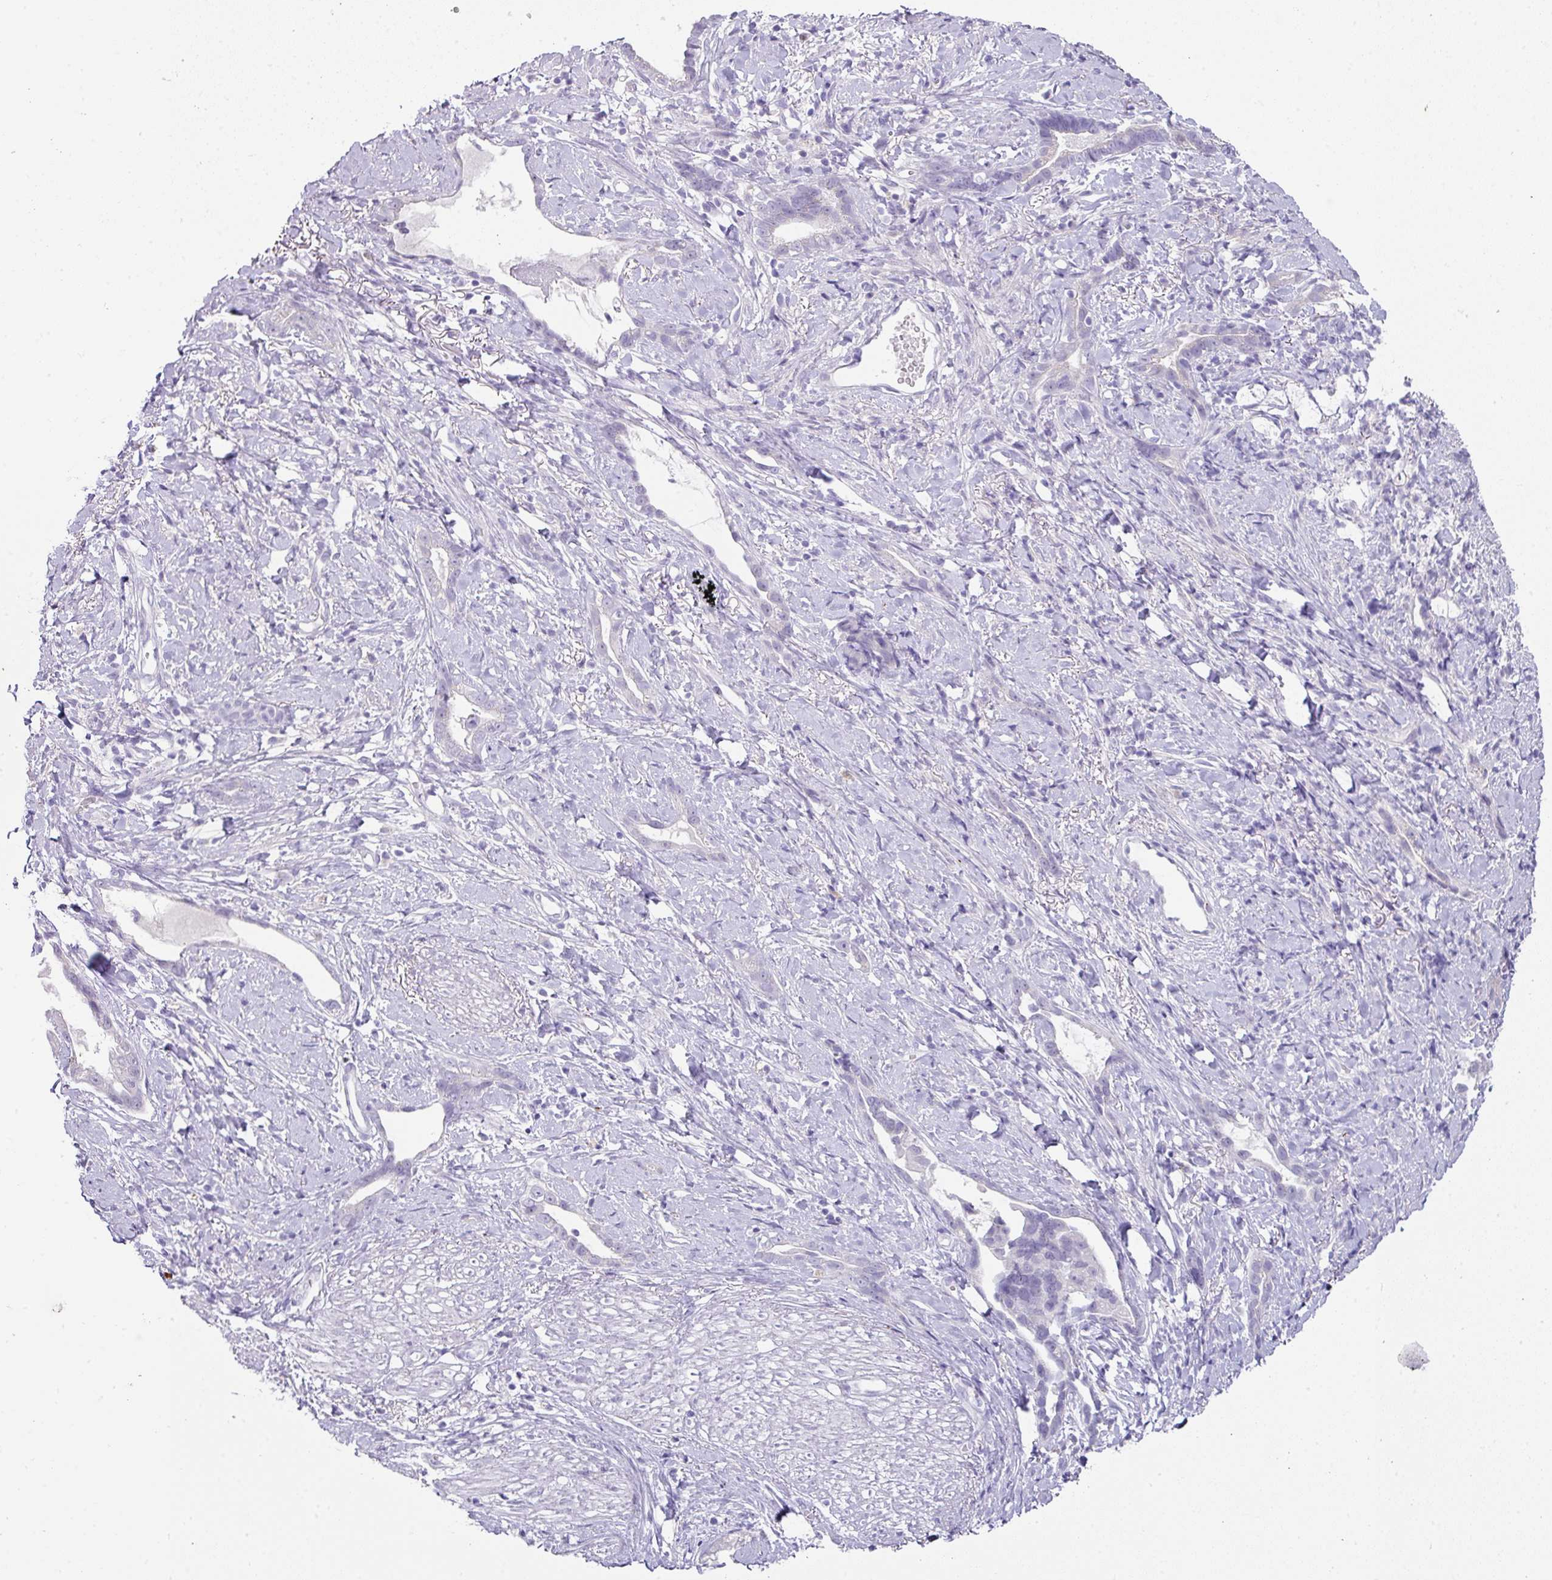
{"staining": {"intensity": "negative", "quantity": "none", "location": "none"}, "tissue": "stomach cancer", "cell_type": "Tumor cells", "image_type": "cancer", "snomed": [{"axis": "morphology", "description": "Adenocarcinoma, NOS"}, {"axis": "topography", "description": "Stomach"}], "caption": "Tumor cells show no significant positivity in stomach cancer.", "gene": "OR52N1", "patient": {"sex": "male", "age": 55}}